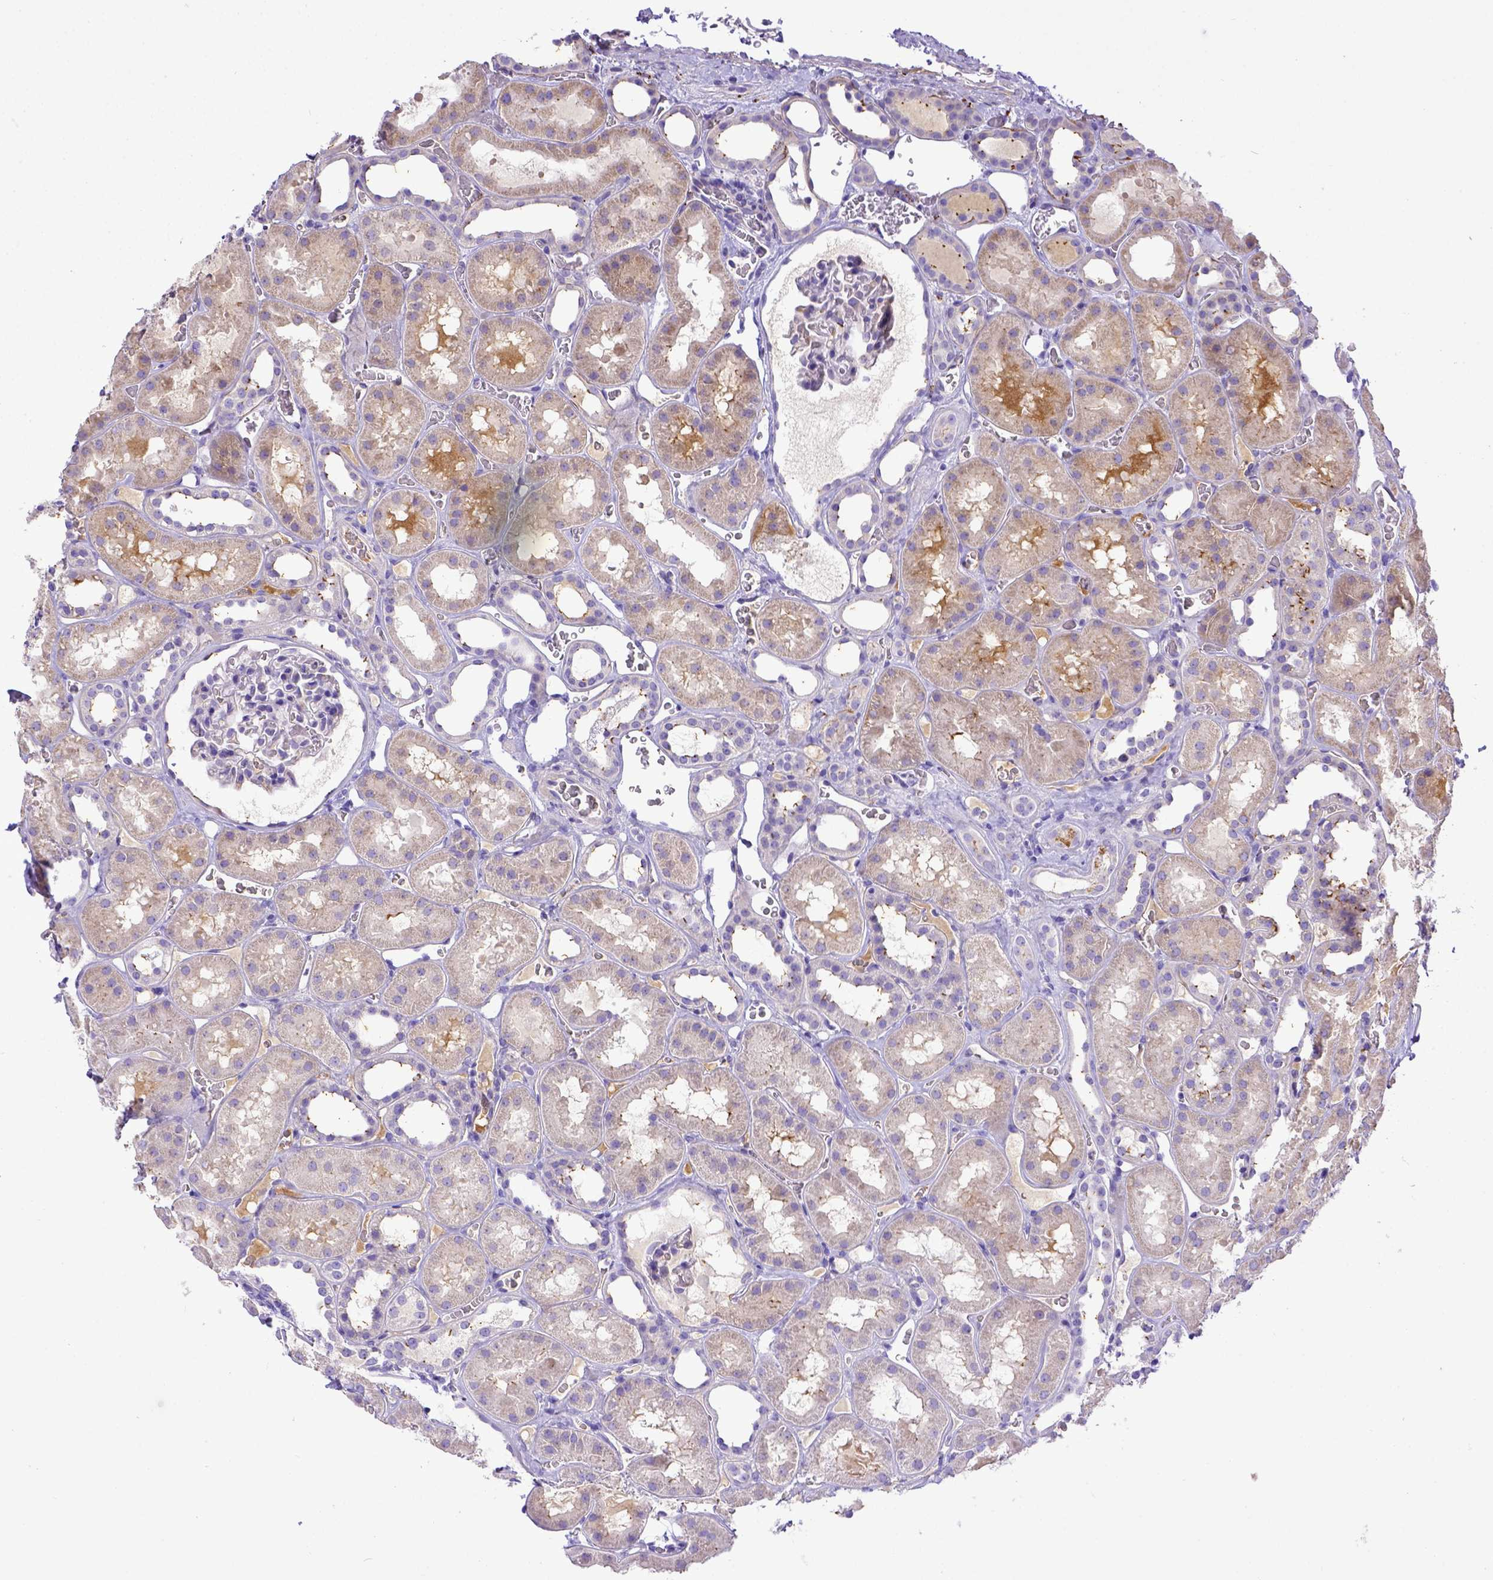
{"staining": {"intensity": "negative", "quantity": "none", "location": "none"}, "tissue": "kidney", "cell_type": "Cells in glomeruli", "image_type": "normal", "snomed": [{"axis": "morphology", "description": "Normal tissue, NOS"}, {"axis": "topography", "description": "Kidney"}], "caption": "Cells in glomeruli are negative for brown protein staining in unremarkable kidney. (Brightfield microscopy of DAB immunohistochemistry at high magnification).", "gene": "CFAP300", "patient": {"sex": "female", "age": 41}}